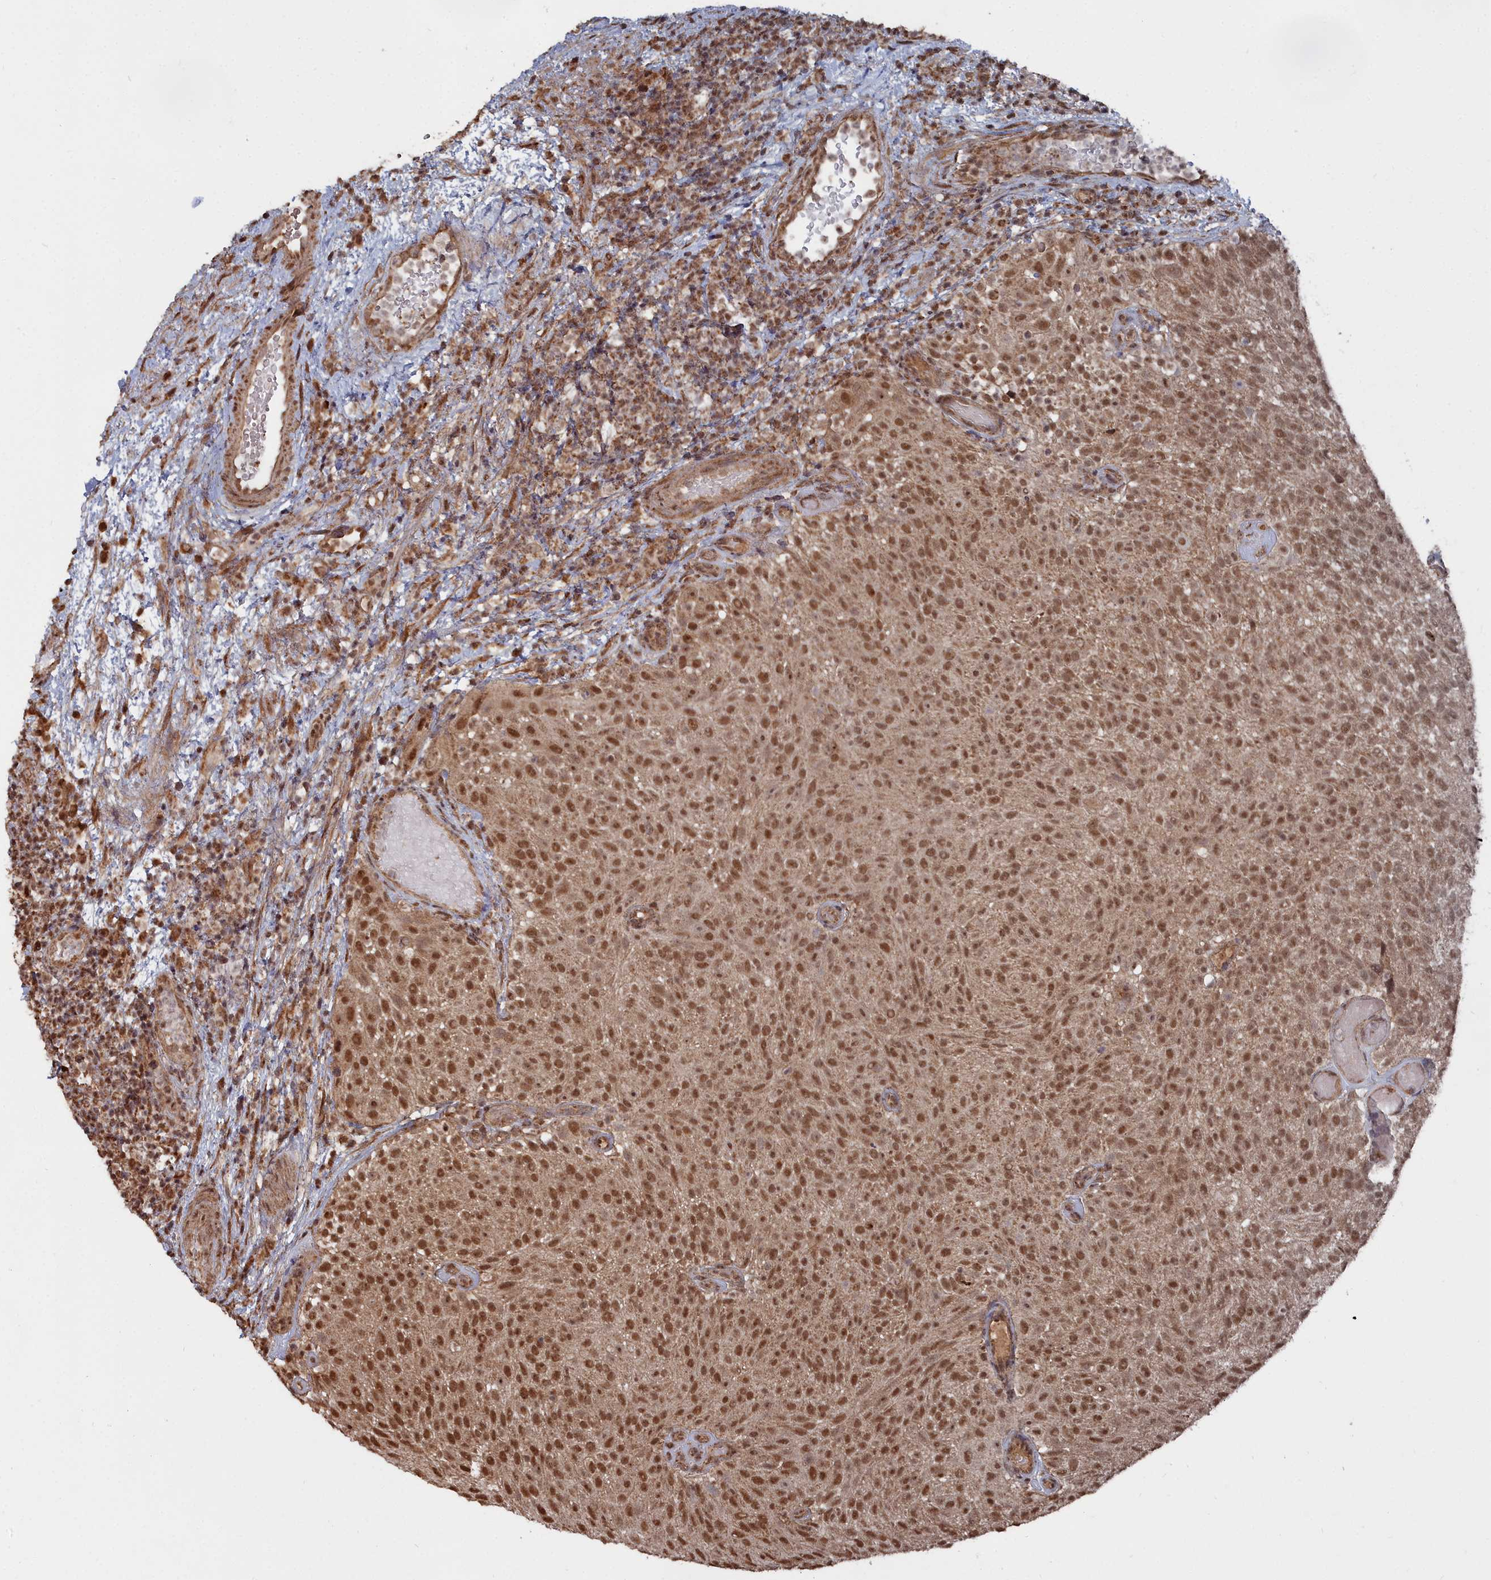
{"staining": {"intensity": "moderate", "quantity": ">75%", "location": "nuclear"}, "tissue": "urothelial cancer", "cell_type": "Tumor cells", "image_type": "cancer", "snomed": [{"axis": "morphology", "description": "Urothelial carcinoma, Low grade"}, {"axis": "topography", "description": "Urinary bladder"}], "caption": "Protein staining by immunohistochemistry (IHC) shows moderate nuclear staining in approximately >75% of tumor cells in urothelial cancer.", "gene": "CCNP", "patient": {"sex": "male", "age": 78}}